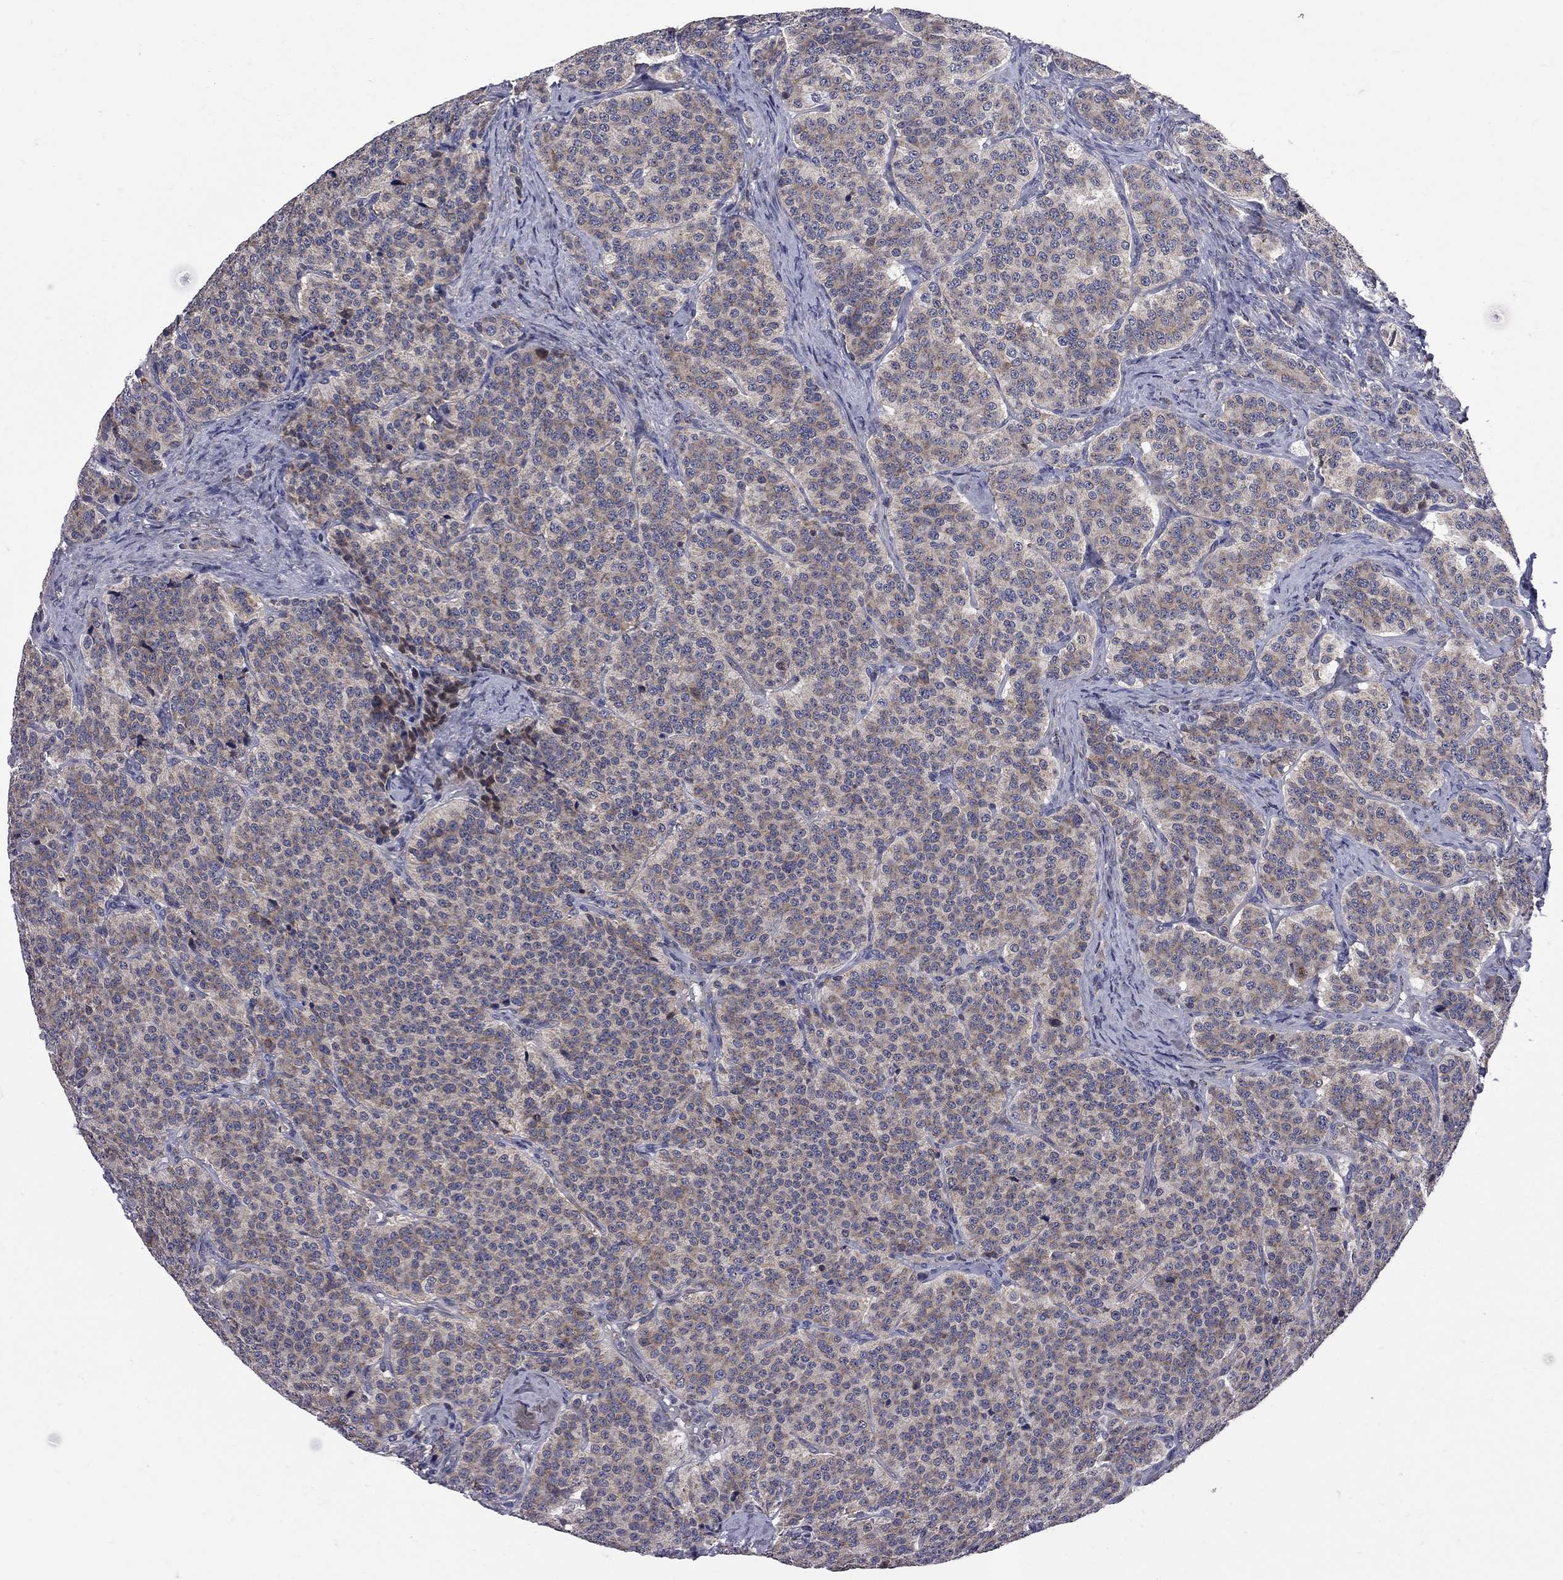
{"staining": {"intensity": "moderate", "quantity": "<25%", "location": "cytoplasmic/membranous"}, "tissue": "carcinoid", "cell_type": "Tumor cells", "image_type": "cancer", "snomed": [{"axis": "morphology", "description": "Carcinoid, malignant, NOS"}, {"axis": "topography", "description": "Small intestine"}], "caption": "Carcinoid stained with a protein marker displays moderate staining in tumor cells.", "gene": "CNOT11", "patient": {"sex": "female", "age": 58}}